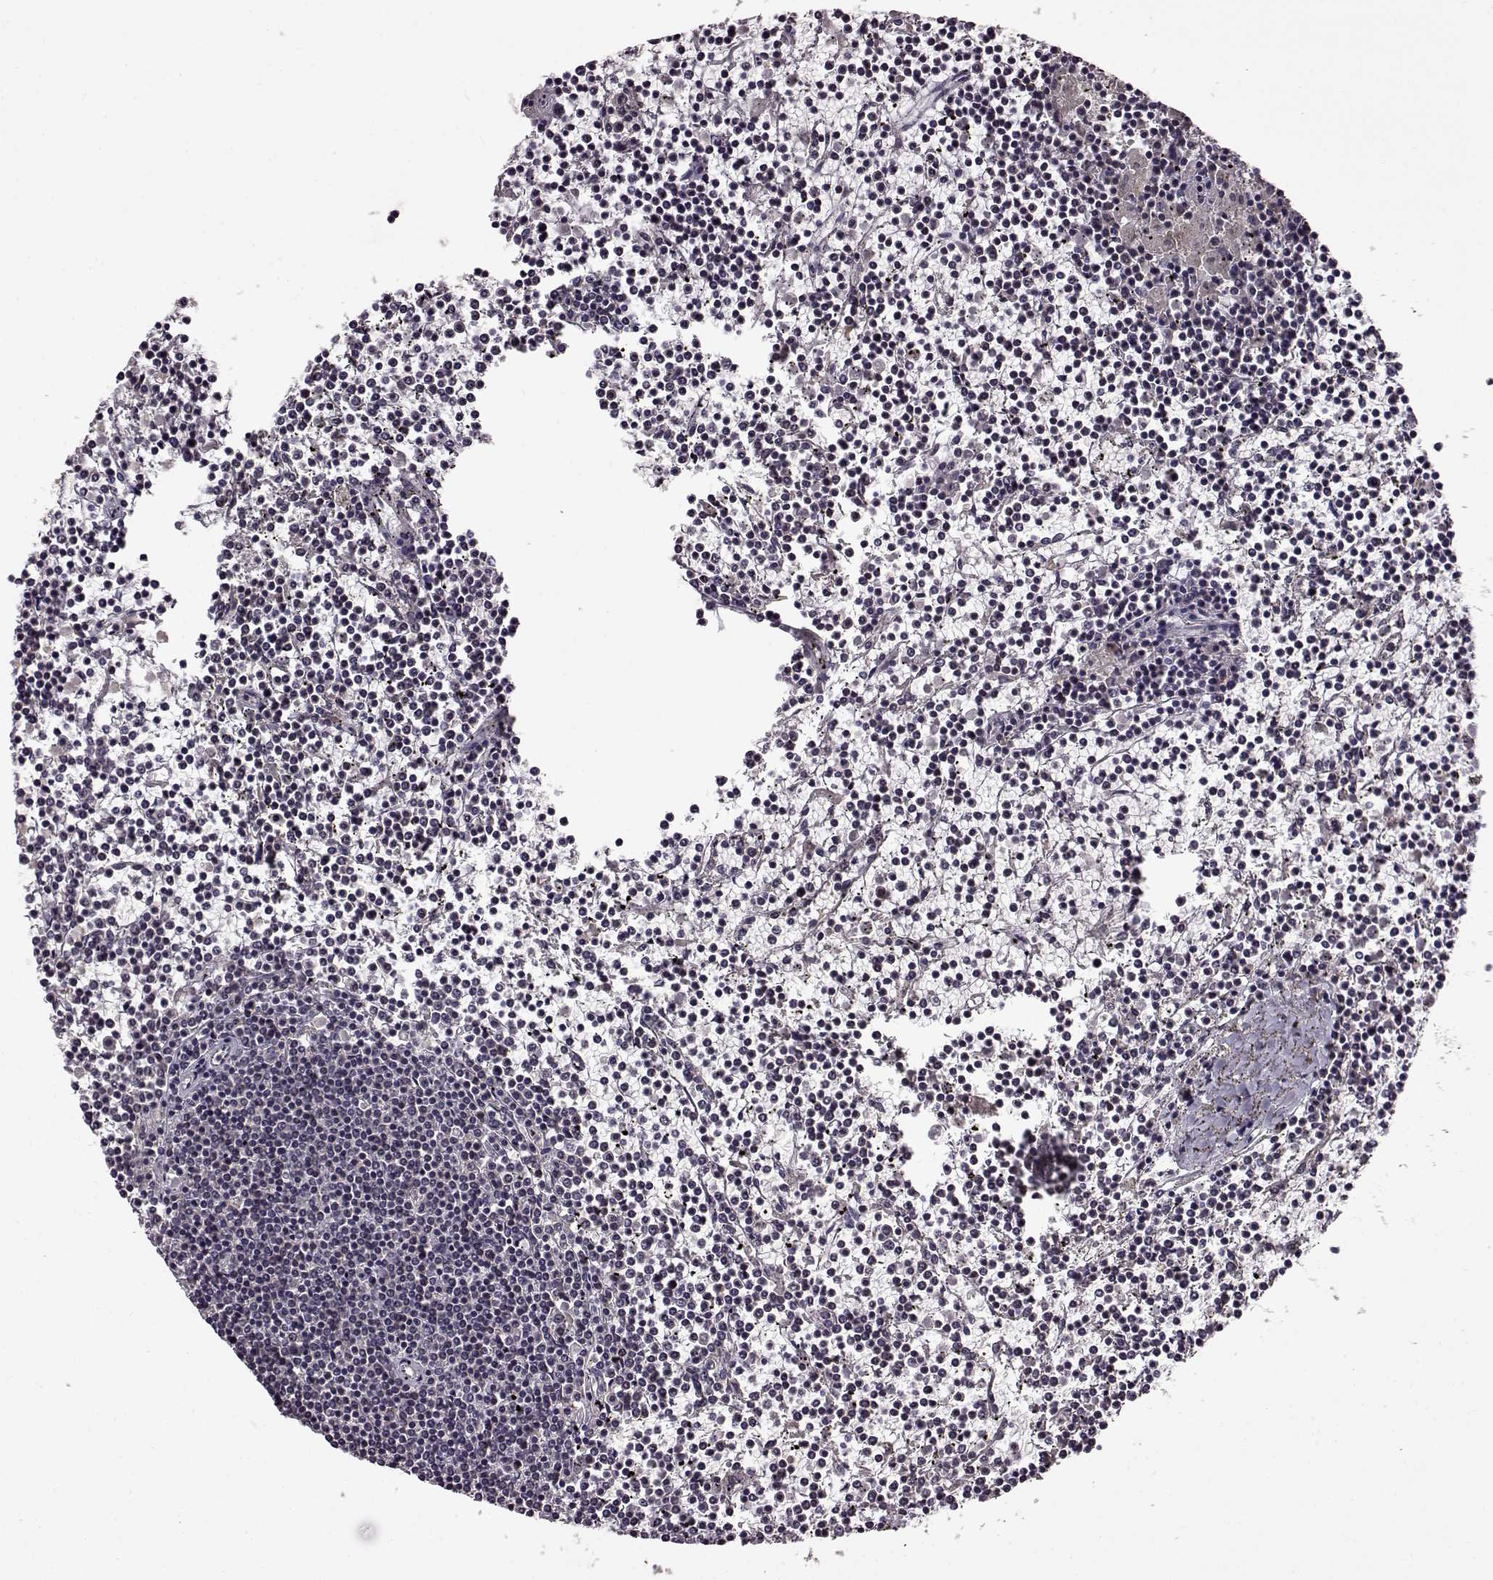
{"staining": {"intensity": "negative", "quantity": "none", "location": "none"}, "tissue": "lymphoma", "cell_type": "Tumor cells", "image_type": "cancer", "snomed": [{"axis": "morphology", "description": "Malignant lymphoma, non-Hodgkin's type, Low grade"}, {"axis": "topography", "description": "Spleen"}], "caption": "Histopathology image shows no significant protein staining in tumor cells of low-grade malignant lymphoma, non-Hodgkin's type. (Stains: DAB IHC with hematoxylin counter stain, Microscopy: brightfield microscopy at high magnification).", "gene": "MAIP1", "patient": {"sex": "female", "age": 19}}